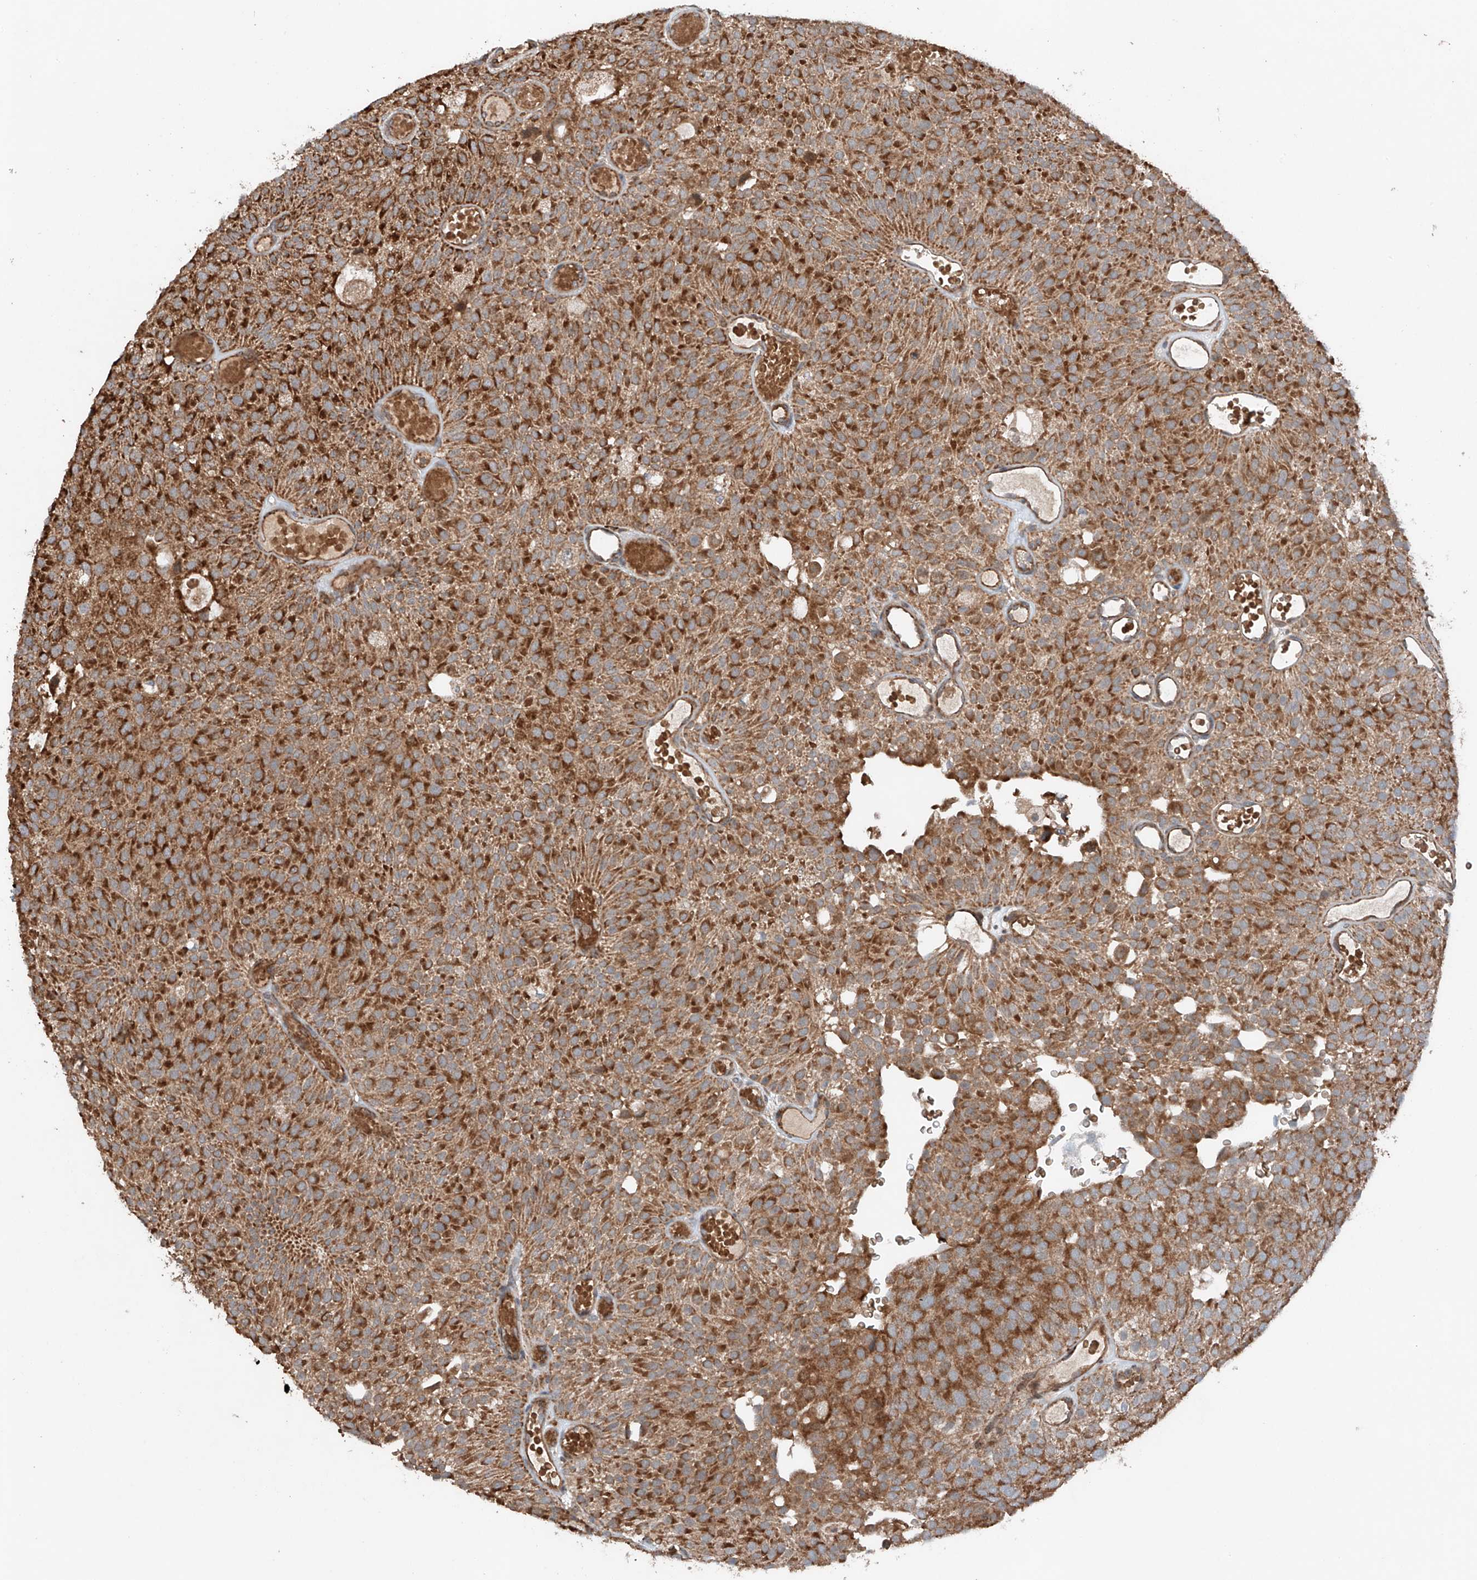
{"staining": {"intensity": "strong", "quantity": ">75%", "location": "cytoplasmic/membranous"}, "tissue": "urothelial cancer", "cell_type": "Tumor cells", "image_type": "cancer", "snomed": [{"axis": "morphology", "description": "Urothelial carcinoma, Low grade"}, {"axis": "topography", "description": "Urinary bladder"}], "caption": "Human urothelial carcinoma (low-grade) stained for a protein (brown) reveals strong cytoplasmic/membranous positive positivity in approximately >75% of tumor cells.", "gene": "AP4B1", "patient": {"sex": "male", "age": 78}}